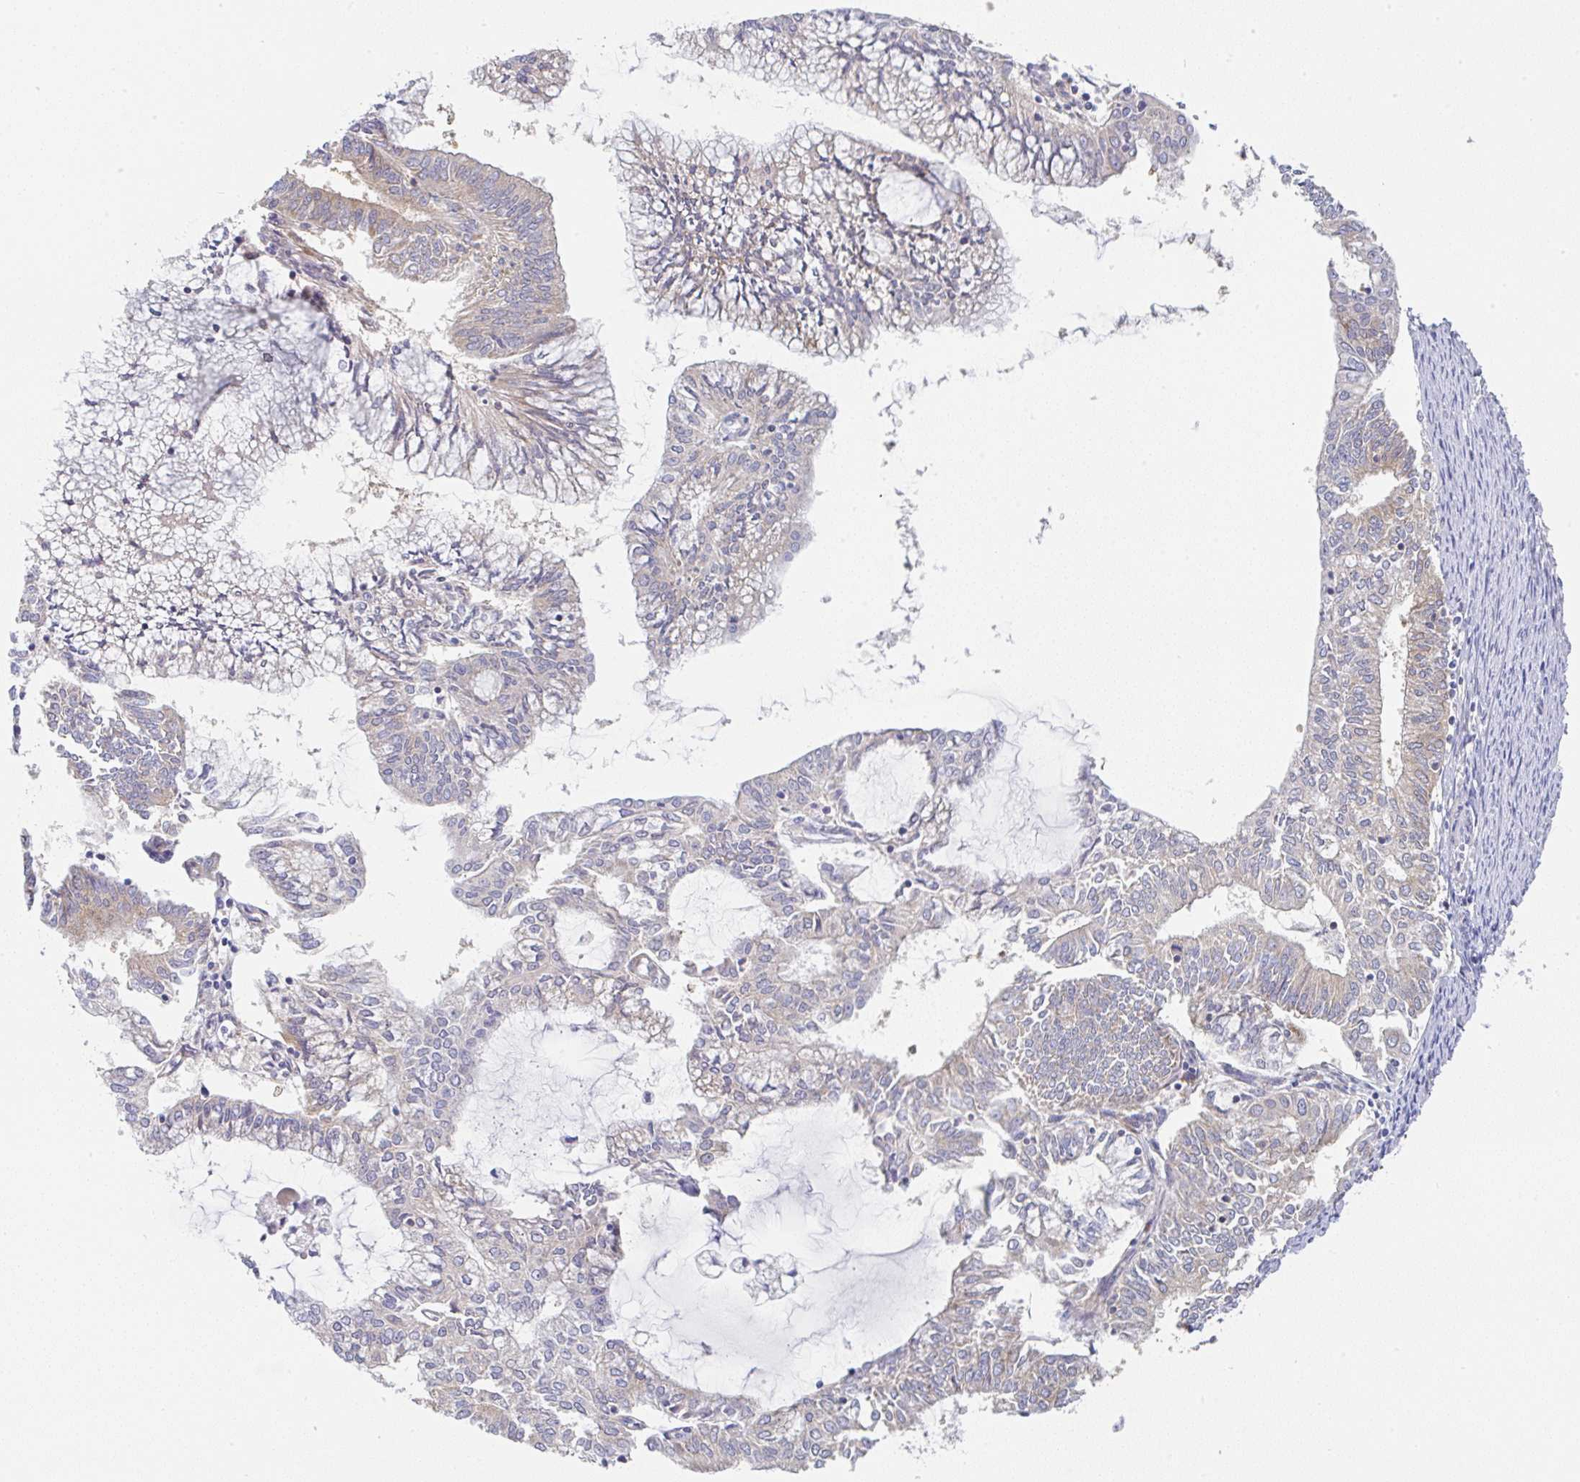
{"staining": {"intensity": "negative", "quantity": "none", "location": "none"}, "tissue": "endometrial cancer", "cell_type": "Tumor cells", "image_type": "cancer", "snomed": [{"axis": "morphology", "description": "Adenocarcinoma, NOS"}, {"axis": "topography", "description": "Endometrium"}], "caption": "Immunohistochemistry (IHC) histopathology image of neoplastic tissue: human endometrial cancer (adenocarcinoma) stained with DAB (3,3'-diaminobenzidine) exhibits no significant protein staining in tumor cells. (DAB (3,3'-diaminobenzidine) immunohistochemistry with hematoxylin counter stain).", "gene": "DERL2", "patient": {"sex": "female", "age": 61}}